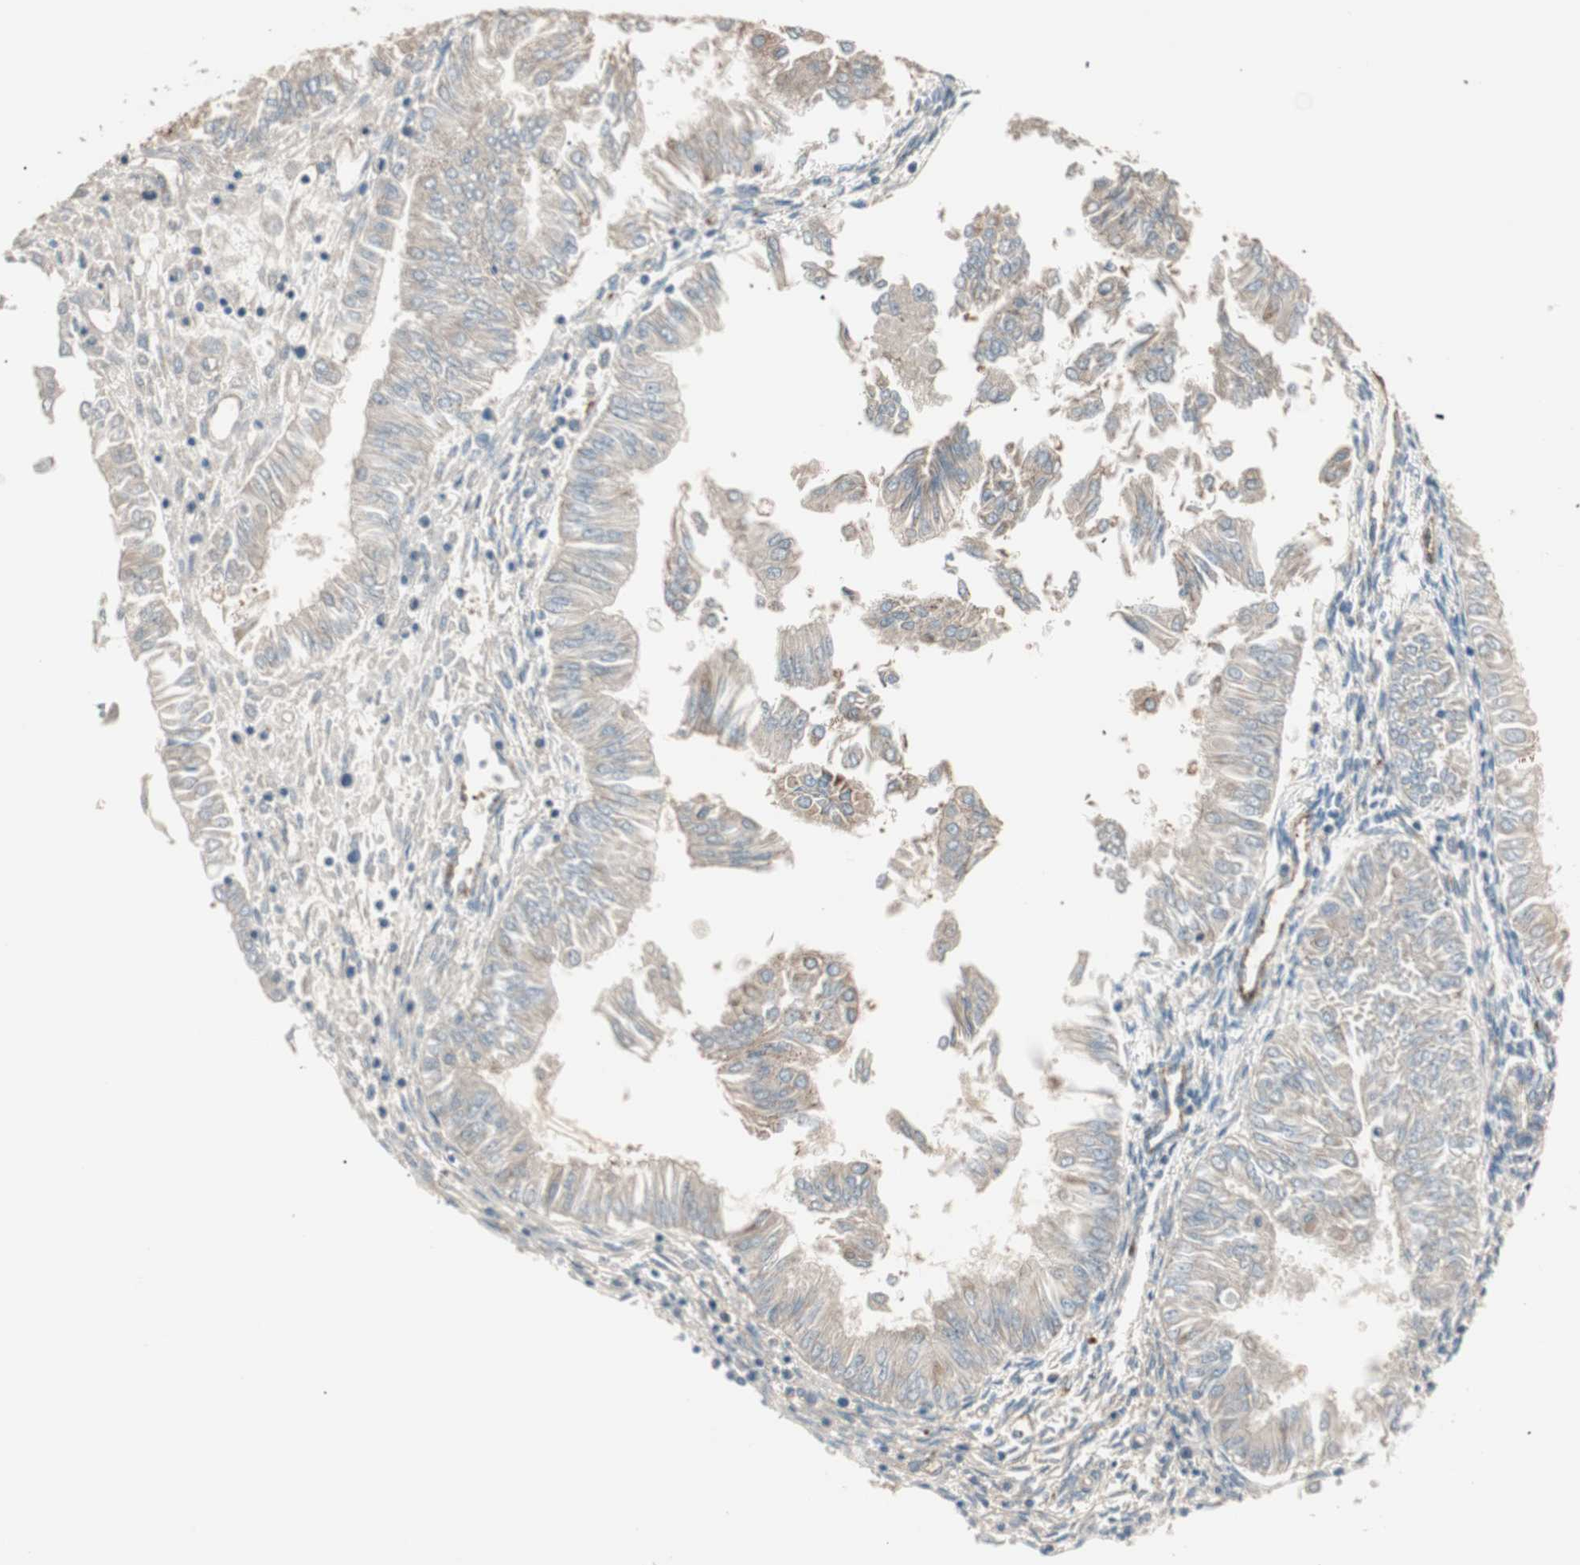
{"staining": {"intensity": "strong", "quantity": ">75%", "location": "cytoplasmic/membranous"}, "tissue": "endometrial cancer", "cell_type": "Tumor cells", "image_type": "cancer", "snomed": [{"axis": "morphology", "description": "Adenocarcinoma, NOS"}, {"axis": "topography", "description": "Endometrium"}], "caption": "Protein expression analysis of adenocarcinoma (endometrial) shows strong cytoplasmic/membranous positivity in about >75% of tumor cells. The protein is shown in brown color, while the nuclei are stained blue.", "gene": "CC2D1A", "patient": {"sex": "female", "age": 53}}